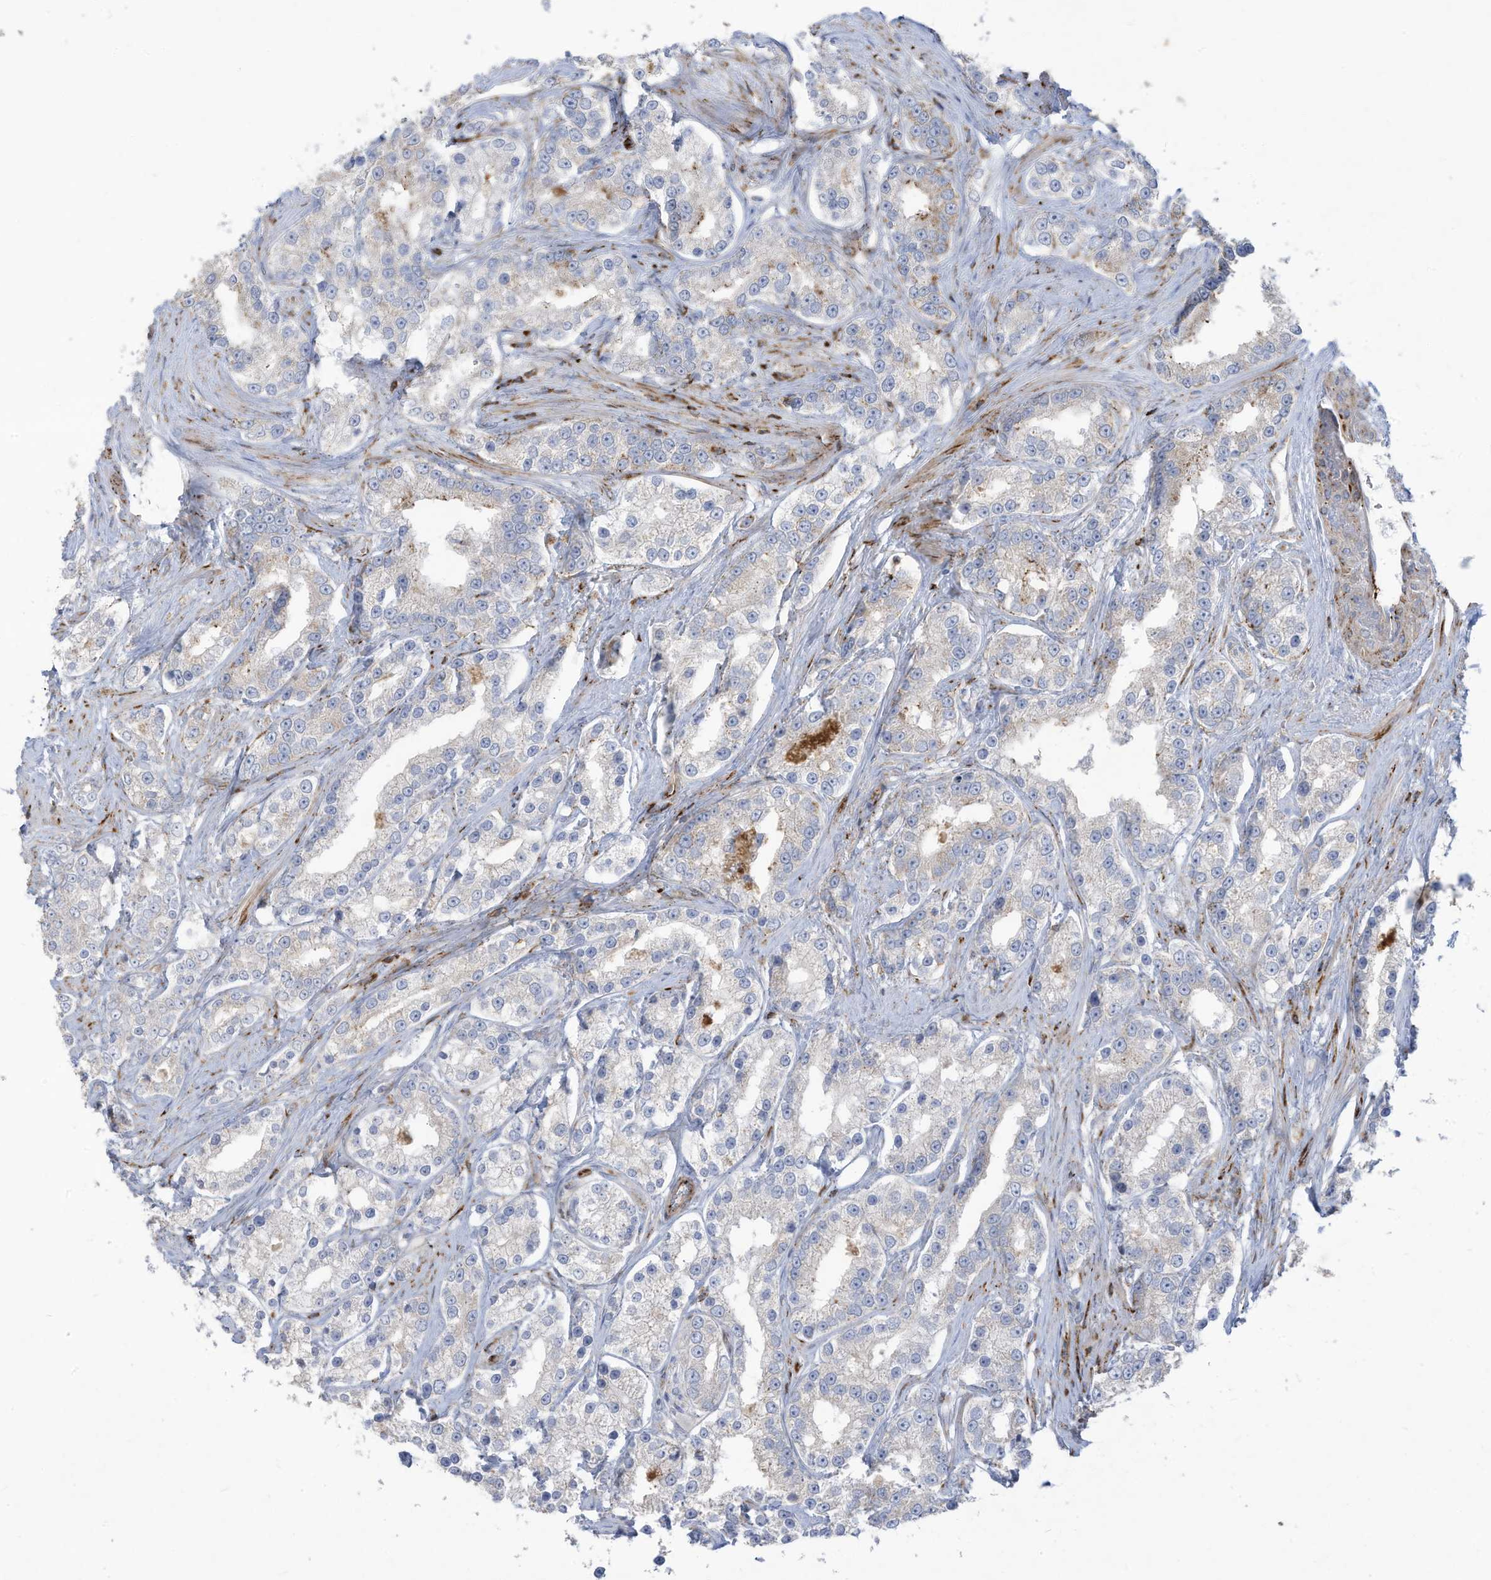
{"staining": {"intensity": "negative", "quantity": "none", "location": "none"}, "tissue": "prostate cancer", "cell_type": "Tumor cells", "image_type": "cancer", "snomed": [{"axis": "morphology", "description": "Normal tissue, NOS"}, {"axis": "morphology", "description": "Adenocarcinoma, High grade"}, {"axis": "topography", "description": "Prostate"}], "caption": "IHC of prostate high-grade adenocarcinoma demonstrates no positivity in tumor cells.", "gene": "THNSL2", "patient": {"sex": "male", "age": 83}}